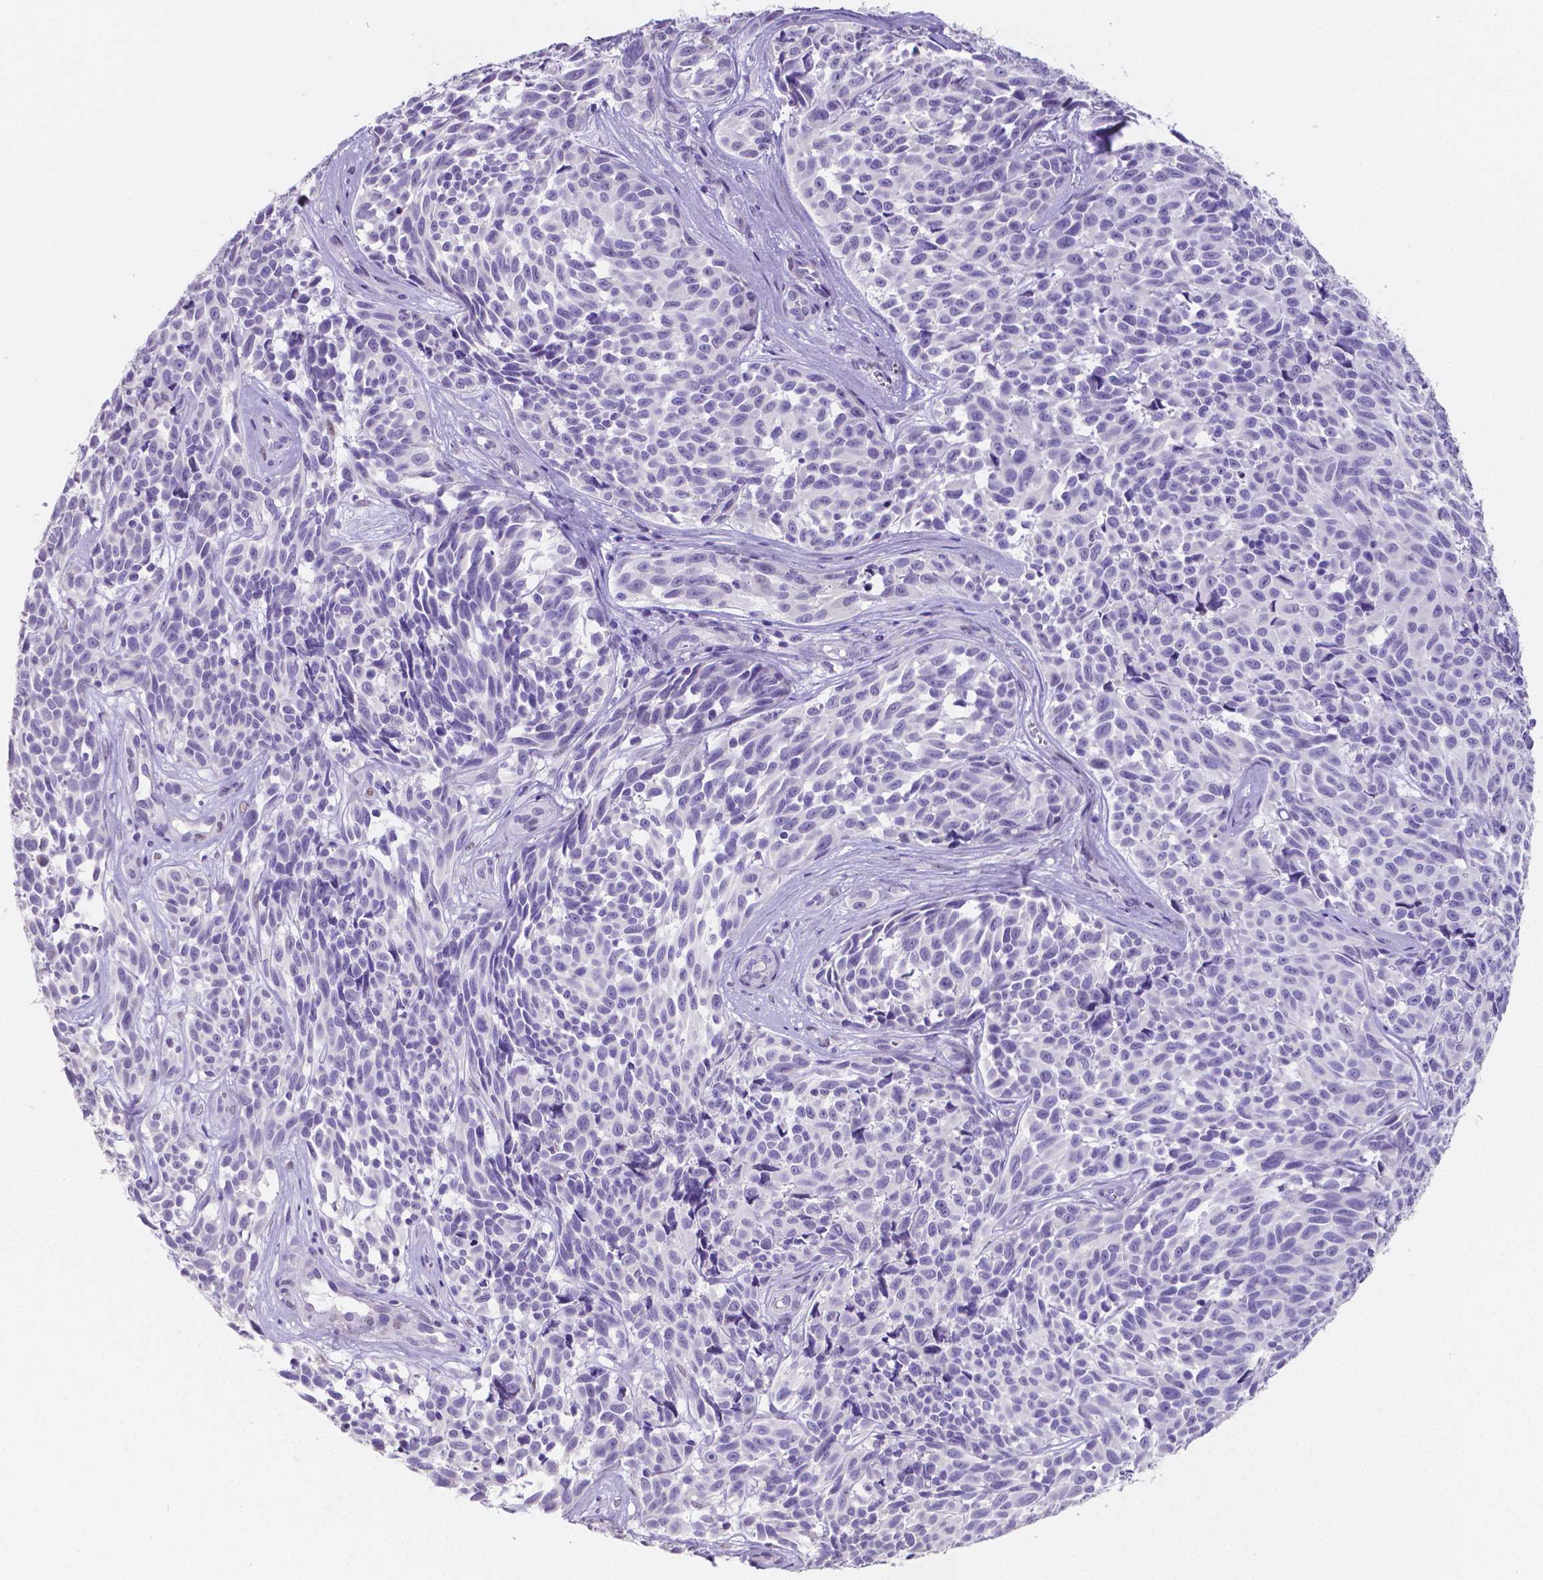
{"staining": {"intensity": "negative", "quantity": "none", "location": "none"}, "tissue": "melanoma", "cell_type": "Tumor cells", "image_type": "cancer", "snomed": [{"axis": "morphology", "description": "Malignant melanoma, NOS"}, {"axis": "topography", "description": "Skin"}], "caption": "Tumor cells show no significant positivity in melanoma. (Brightfield microscopy of DAB (3,3'-diaminobenzidine) immunohistochemistry at high magnification).", "gene": "SATB2", "patient": {"sex": "female", "age": 88}}